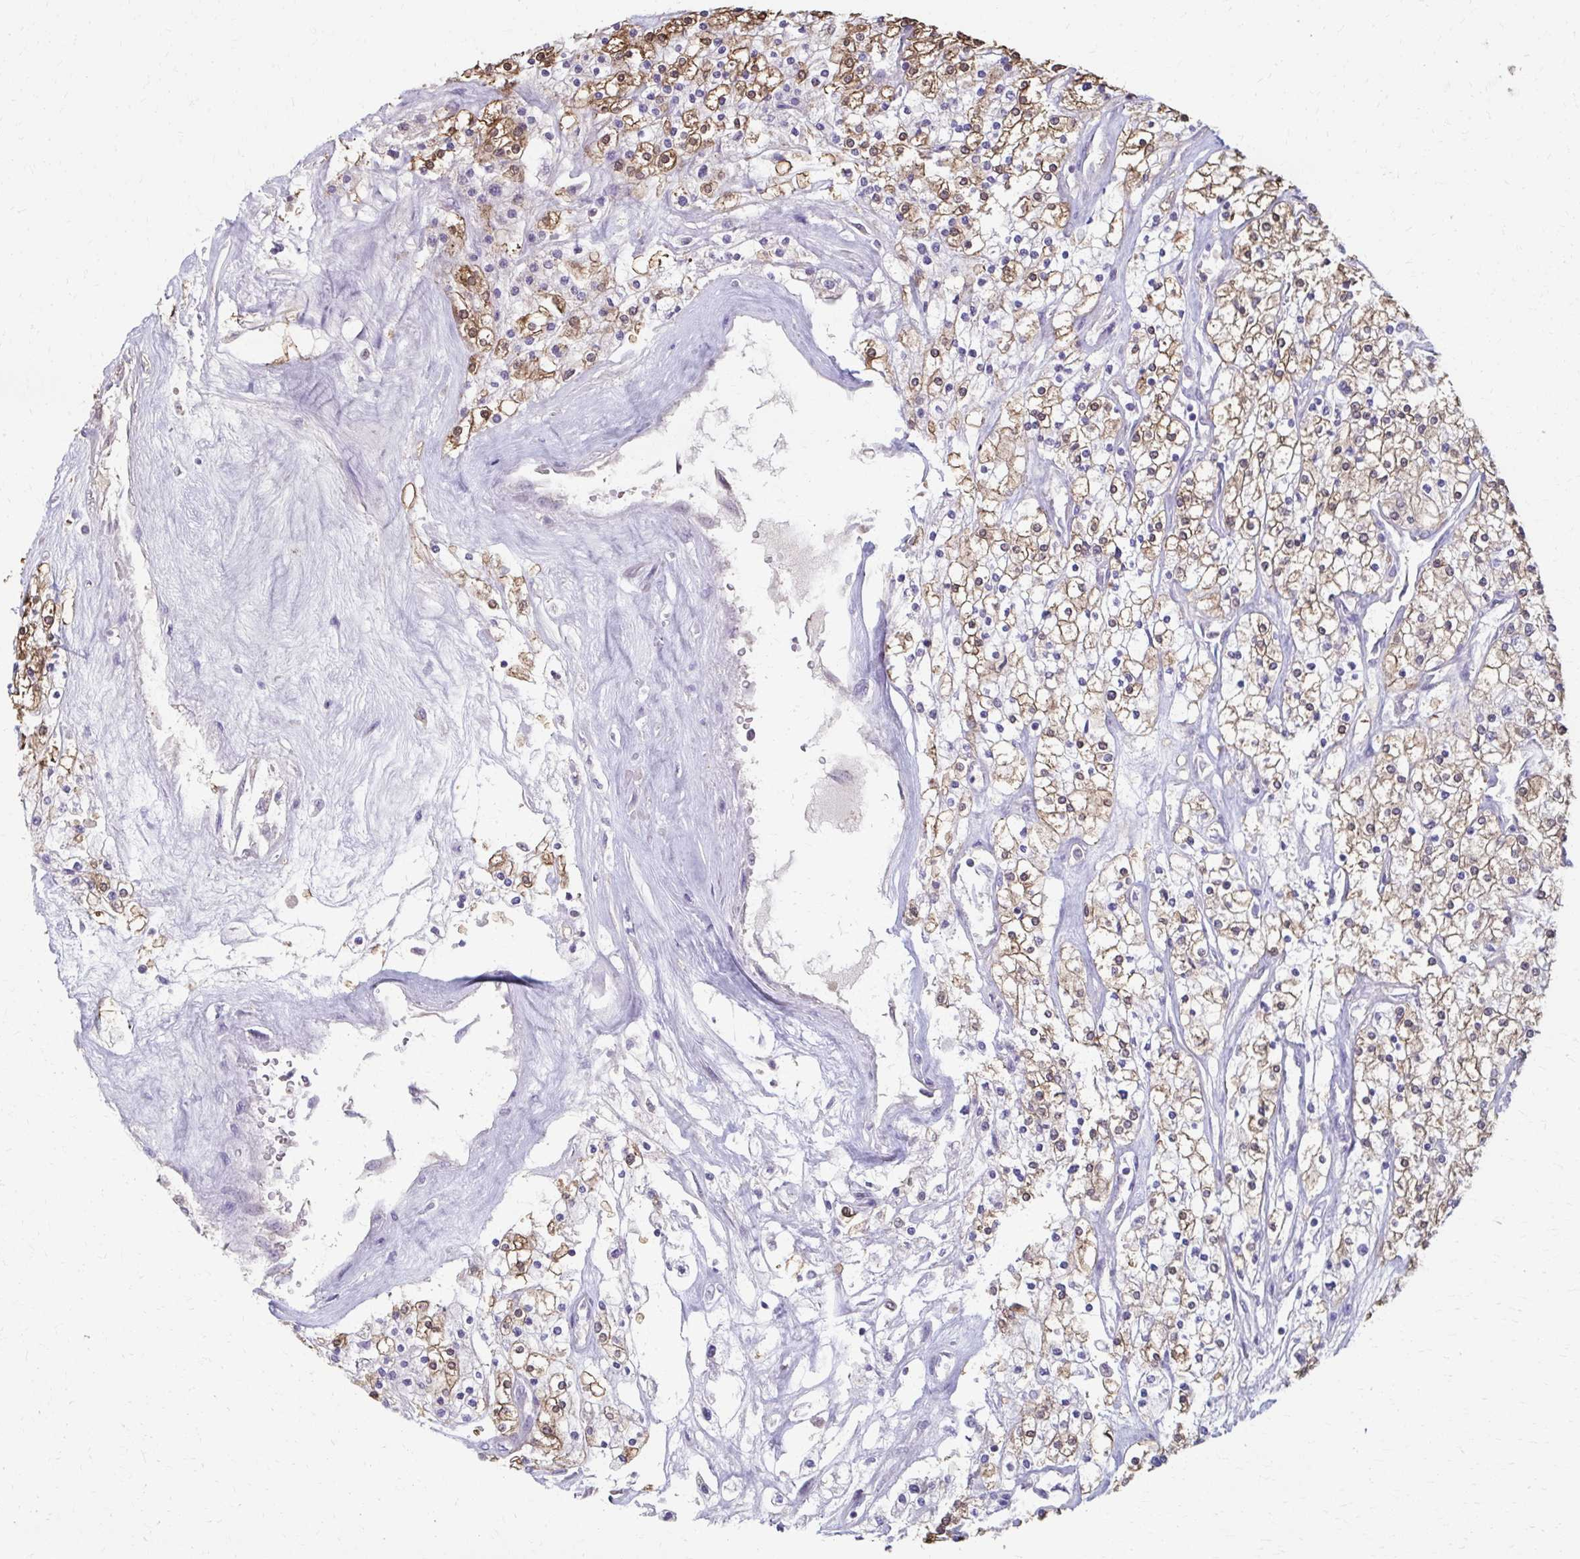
{"staining": {"intensity": "moderate", "quantity": ">75%", "location": "cytoplasmic/membranous"}, "tissue": "renal cancer", "cell_type": "Tumor cells", "image_type": "cancer", "snomed": [{"axis": "morphology", "description": "Adenocarcinoma, NOS"}, {"axis": "topography", "description": "Kidney"}], "caption": "Approximately >75% of tumor cells in human renal cancer (adenocarcinoma) reveal moderate cytoplasmic/membranous protein expression as visualized by brown immunohistochemical staining.", "gene": "ING4", "patient": {"sex": "male", "age": 80}}